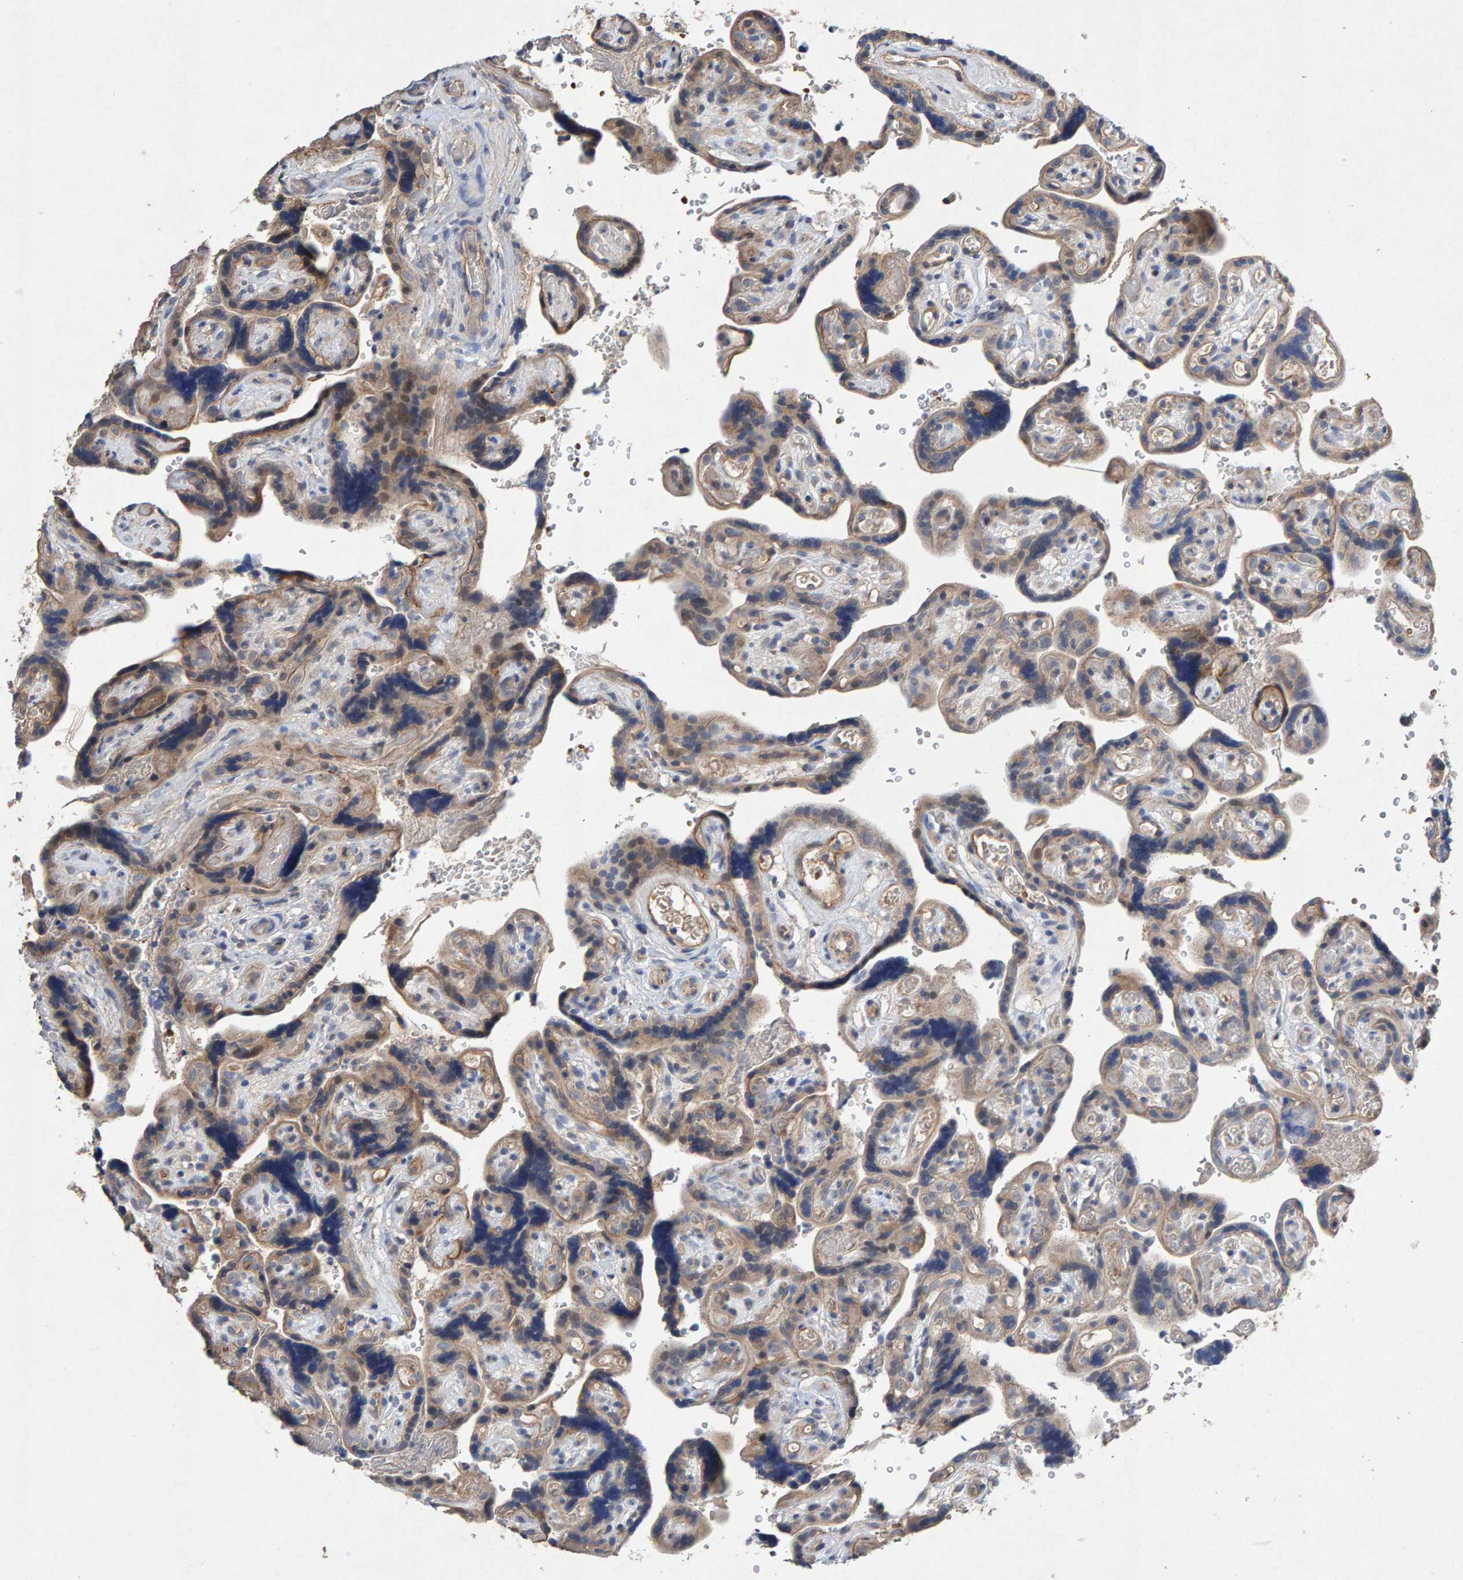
{"staining": {"intensity": "moderate", "quantity": "25%-75%", "location": "cytoplasmic/membranous"}, "tissue": "placenta", "cell_type": "Decidual cells", "image_type": "normal", "snomed": [{"axis": "morphology", "description": "Normal tissue, NOS"}, {"axis": "topography", "description": "Placenta"}], "caption": "A histopathology image showing moderate cytoplasmic/membranous positivity in approximately 25%-75% of decidual cells in normal placenta, as visualized by brown immunohistochemical staining.", "gene": "EFR3A", "patient": {"sex": "female", "age": 30}}